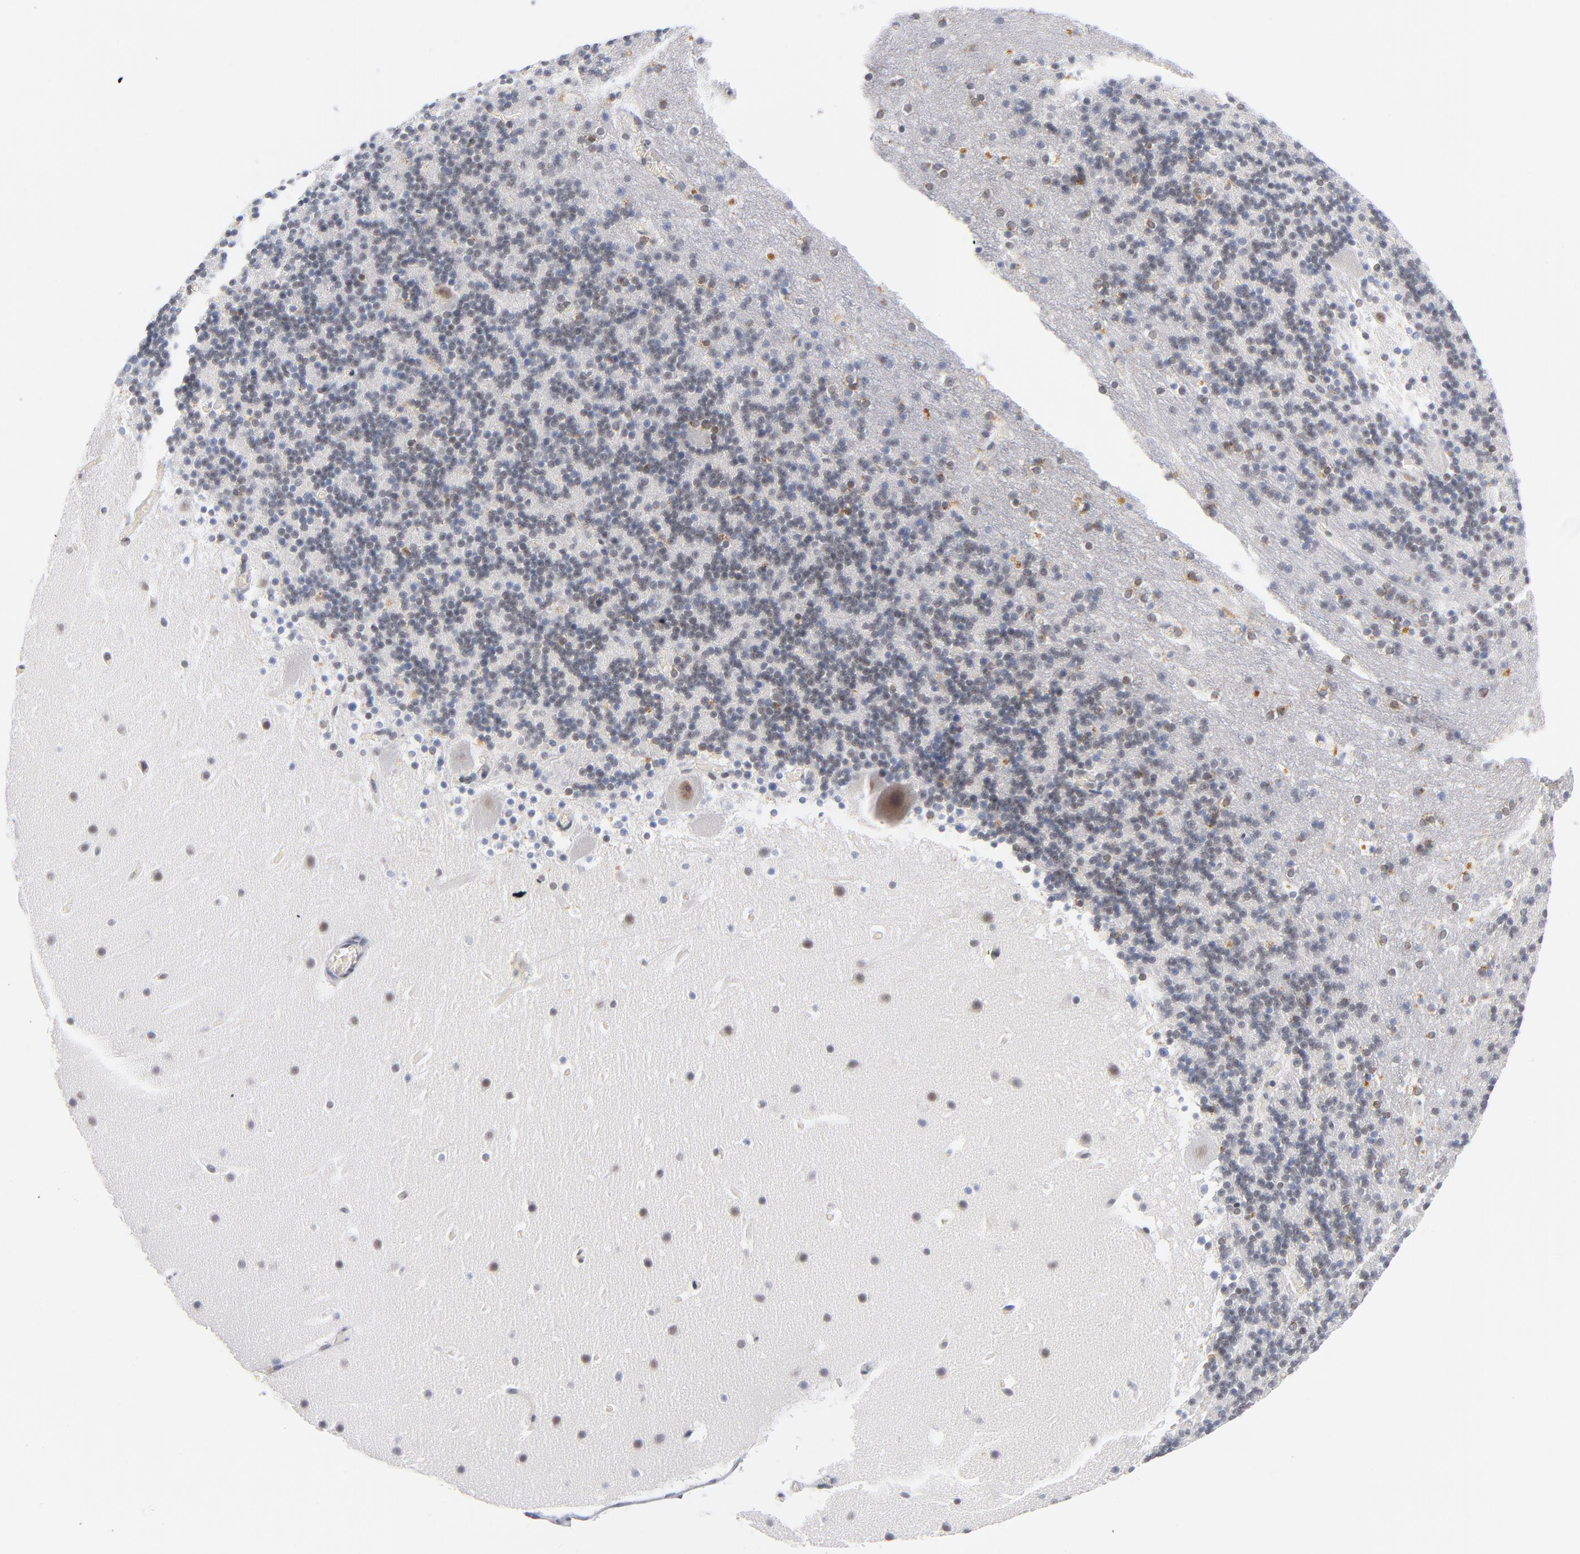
{"staining": {"intensity": "weak", "quantity": "25%-75%", "location": "nuclear"}, "tissue": "cerebellum", "cell_type": "Cells in granular layer", "image_type": "normal", "snomed": [{"axis": "morphology", "description": "Normal tissue, NOS"}, {"axis": "topography", "description": "Cerebellum"}], "caption": "DAB immunohistochemical staining of benign human cerebellum exhibits weak nuclear protein positivity in about 25%-75% of cells in granular layer.", "gene": "BAP1", "patient": {"sex": "male", "age": 45}}